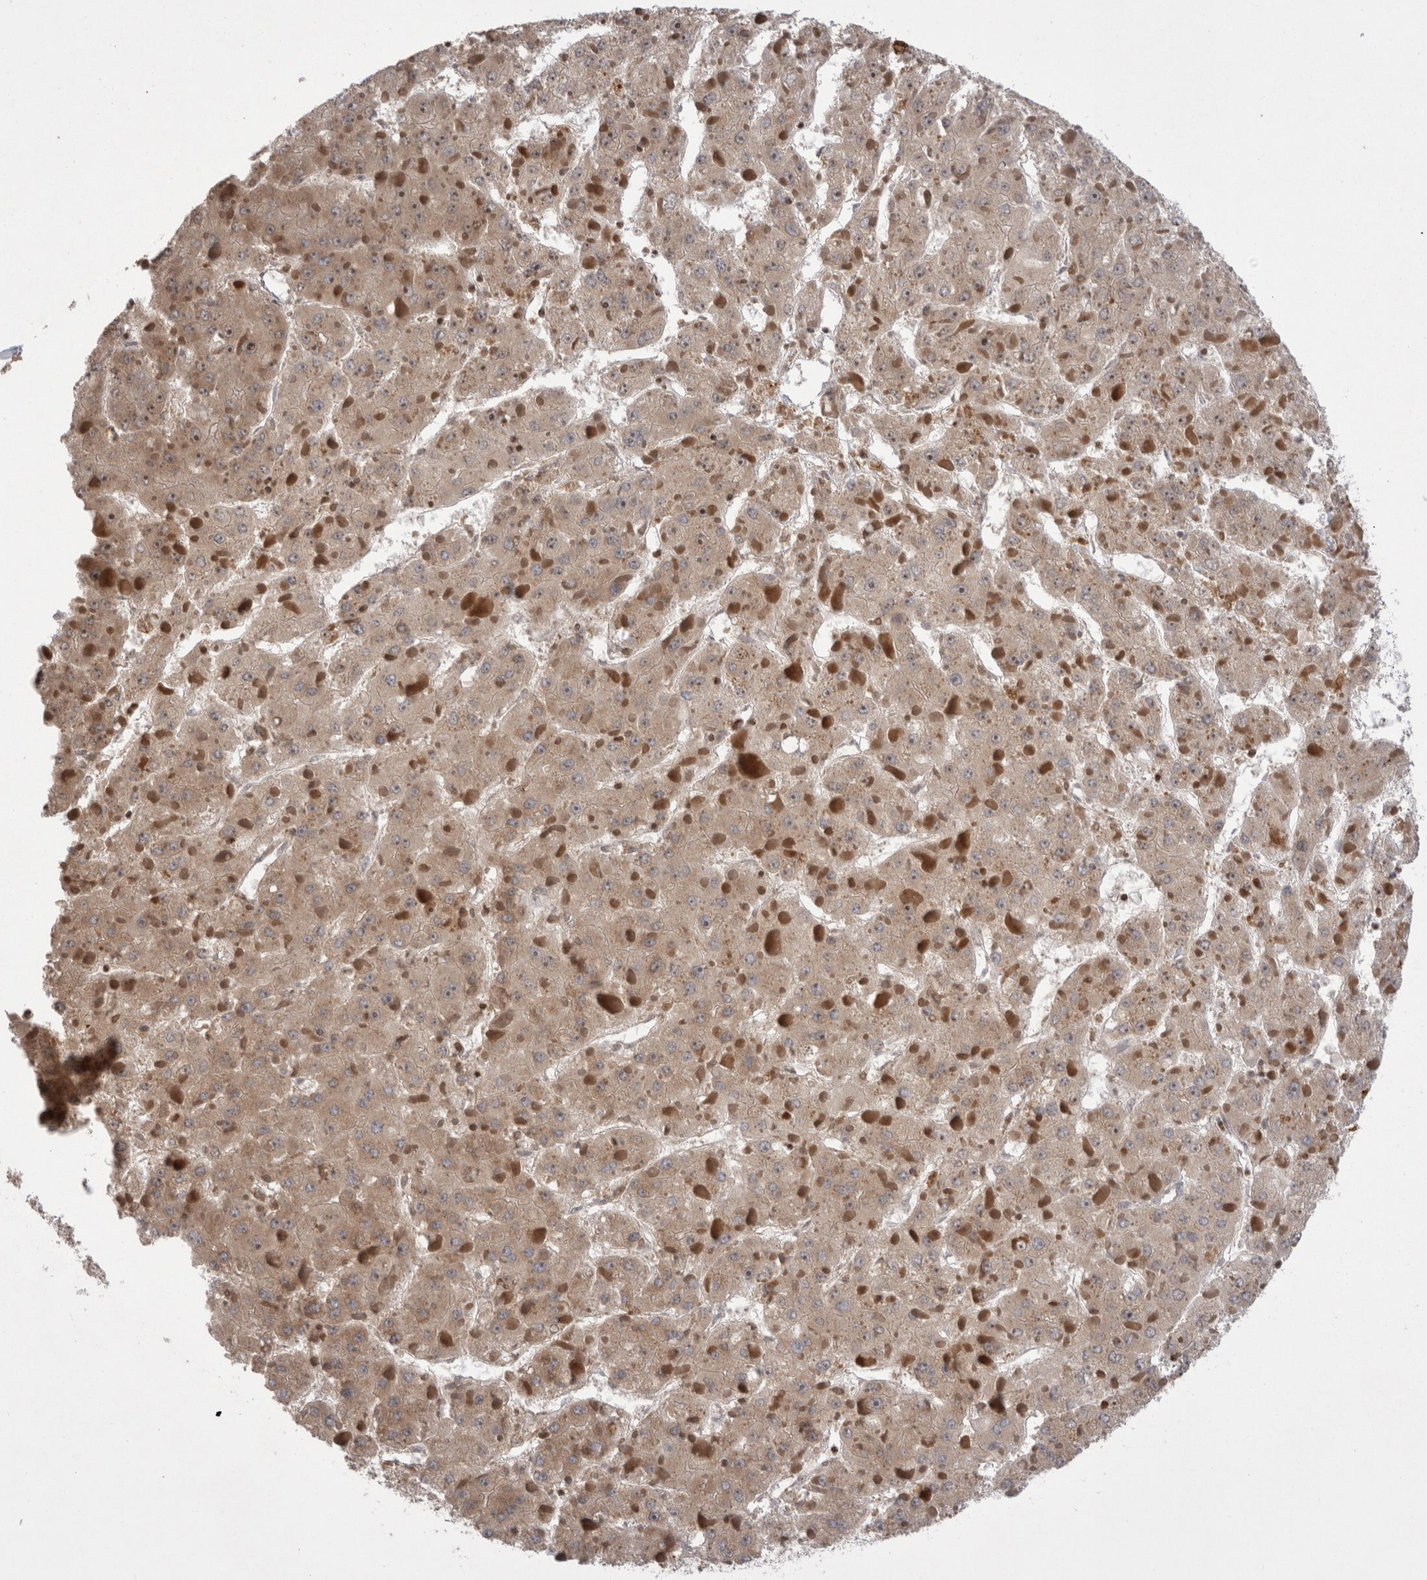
{"staining": {"intensity": "weak", "quantity": ">75%", "location": "cytoplasmic/membranous"}, "tissue": "liver cancer", "cell_type": "Tumor cells", "image_type": "cancer", "snomed": [{"axis": "morphology", "description": "Carcinoma, Hepatocellular, NOS"}, {"axis": "topography", "description": "Liver"}], "caption": "Liver hepatocellular carcinoma stained with a brown dye demonstrates weak cytoplasmic/membranous positive positivity in about >75% of tumor cells.", "gene": "DARS2", "patient": {"sex": "female", "age": 73}}